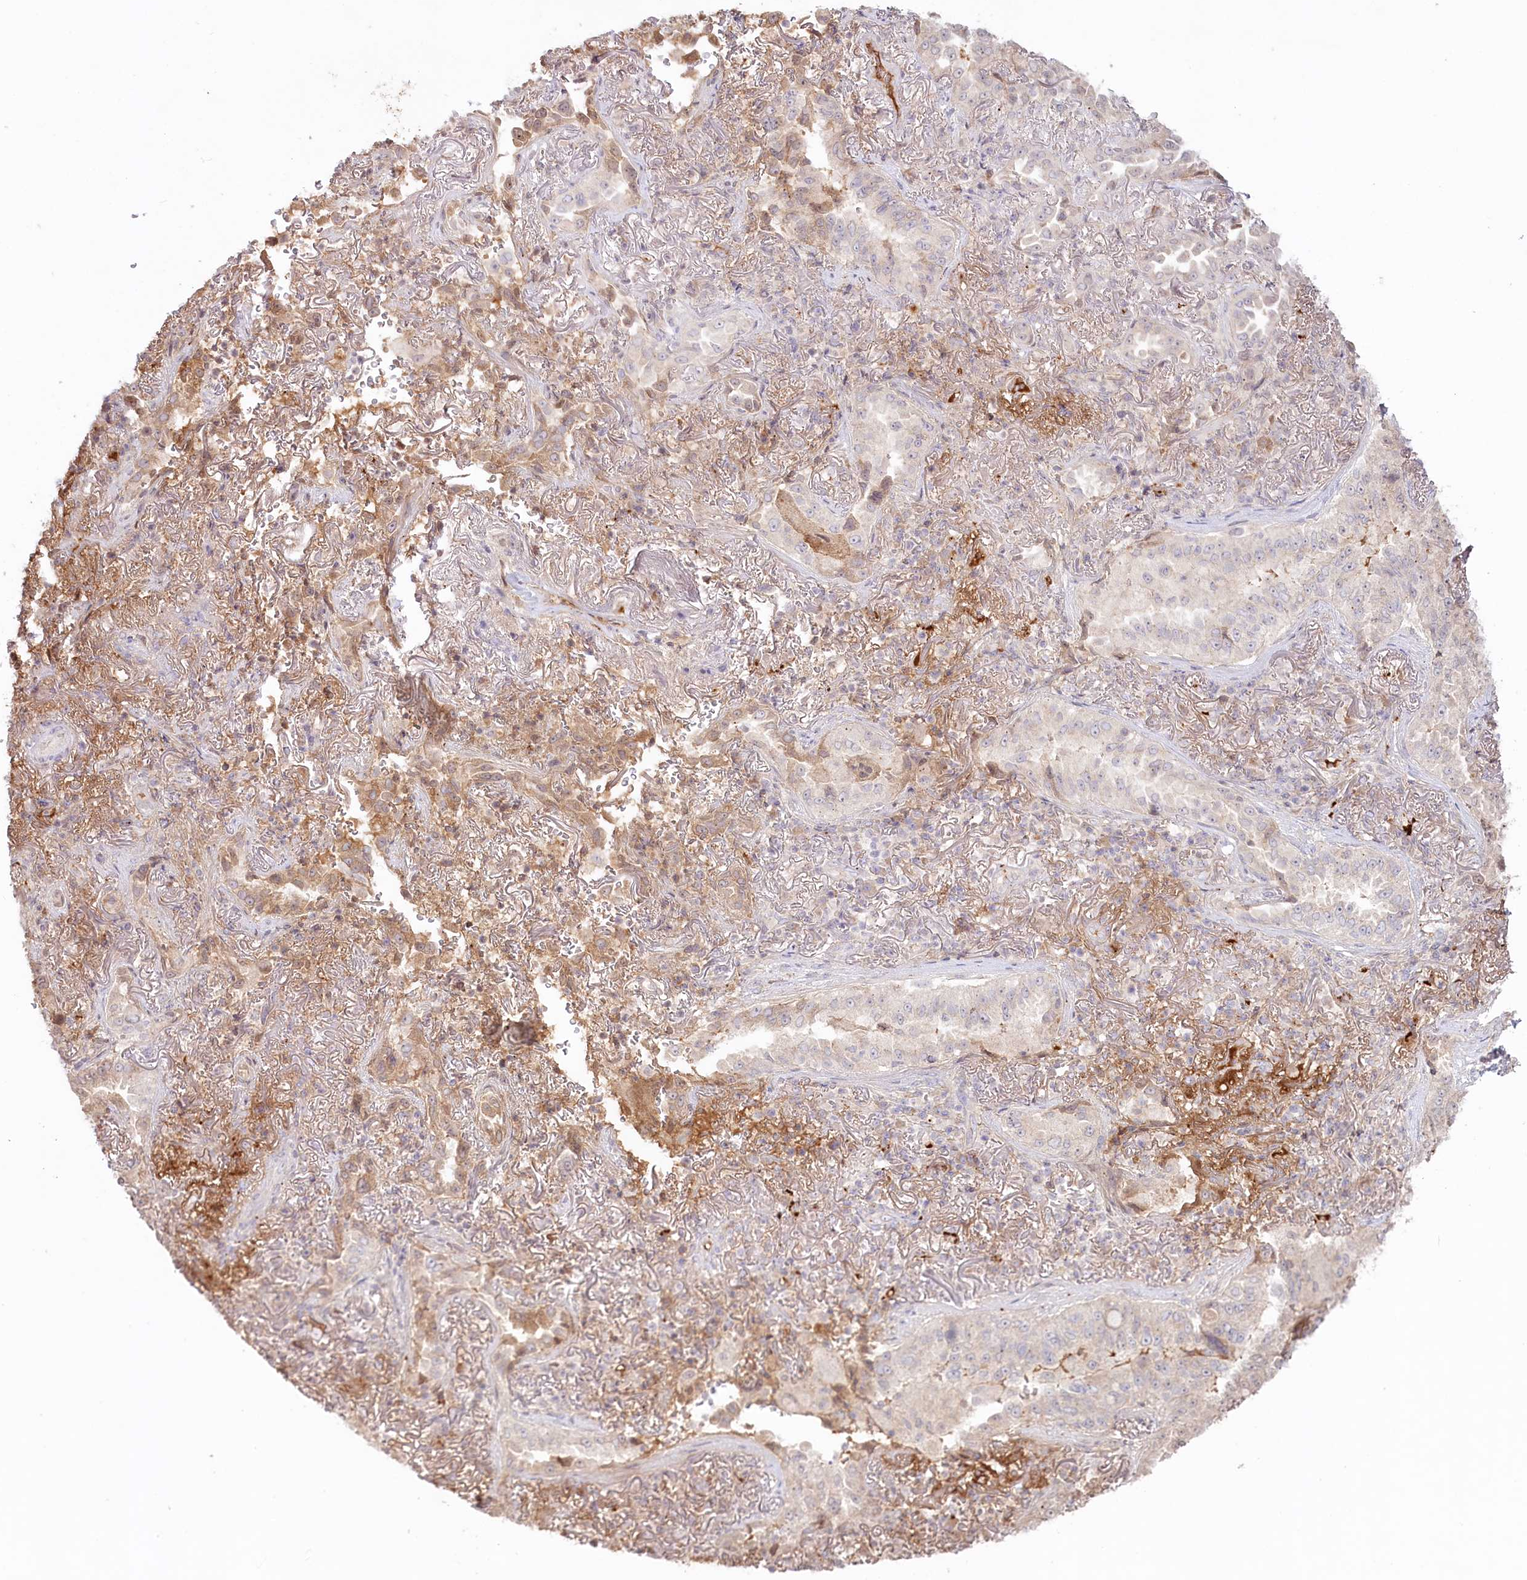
{"staining": {"intensity": "weak", "quantity": "<25%", "location": "cytoplasmic/membranous"}, "tissue": "lung cancer", "cell_type": "Tumor cells", "image_type": "cancer", "snomed": [{"axis": "morphology", "description": "Adenocarcinoma, NOS"}, {"axis": "topography", "description": "Lung"}], "caption": "Immunohistochemical staining of lung adenocarcinoma exhibits no significant expression in tumor cells. The staining was performed using DAB (3,3'-diaminobenzidine) to visualize the protein expression in brown, while the nuclei were stained in blue with hematoxylin (Magnification: 20x).", "gene": "PSAPL1", "patient": {"sex": "female", "age": 69}}